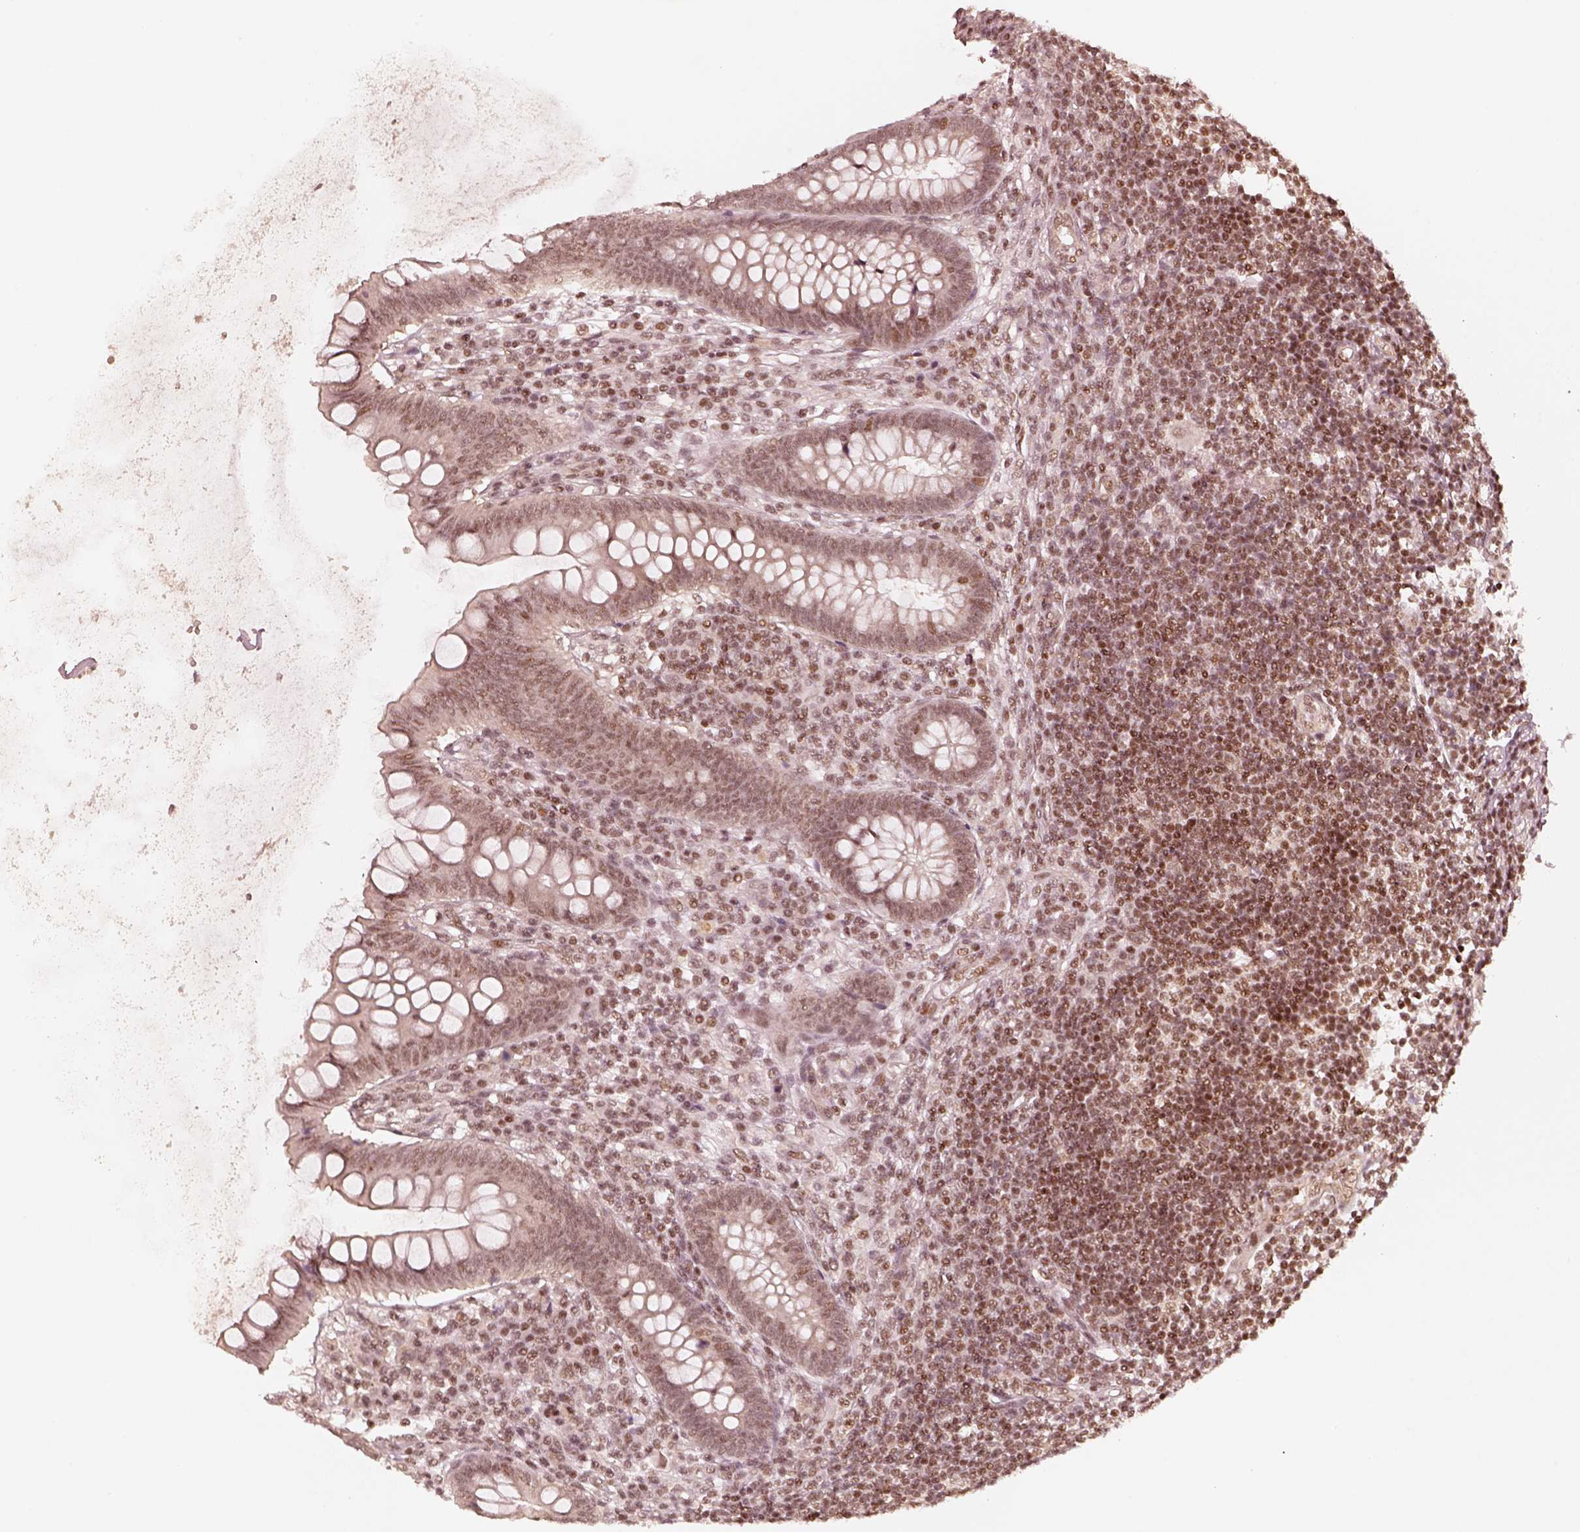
{"staining": {"intensity": "moderate", "quantity": ">75%", "location": "nuclear"}, "tissue": "appendix", "cell_type": "Glandular cells", "image_type": "normal", "snomed": [{"axis": "morphology", "description": "Normal tissue, NOS"}, {"axis": "topography", "description": "Appendix"}], "caption": "Appendix stained for a protein (brown) demonstrates moderate nuclear positive staining in approximately >75% of glandular cells.", "gene": "GMEB2", "patient": {"sex": "female", "age": 57}}